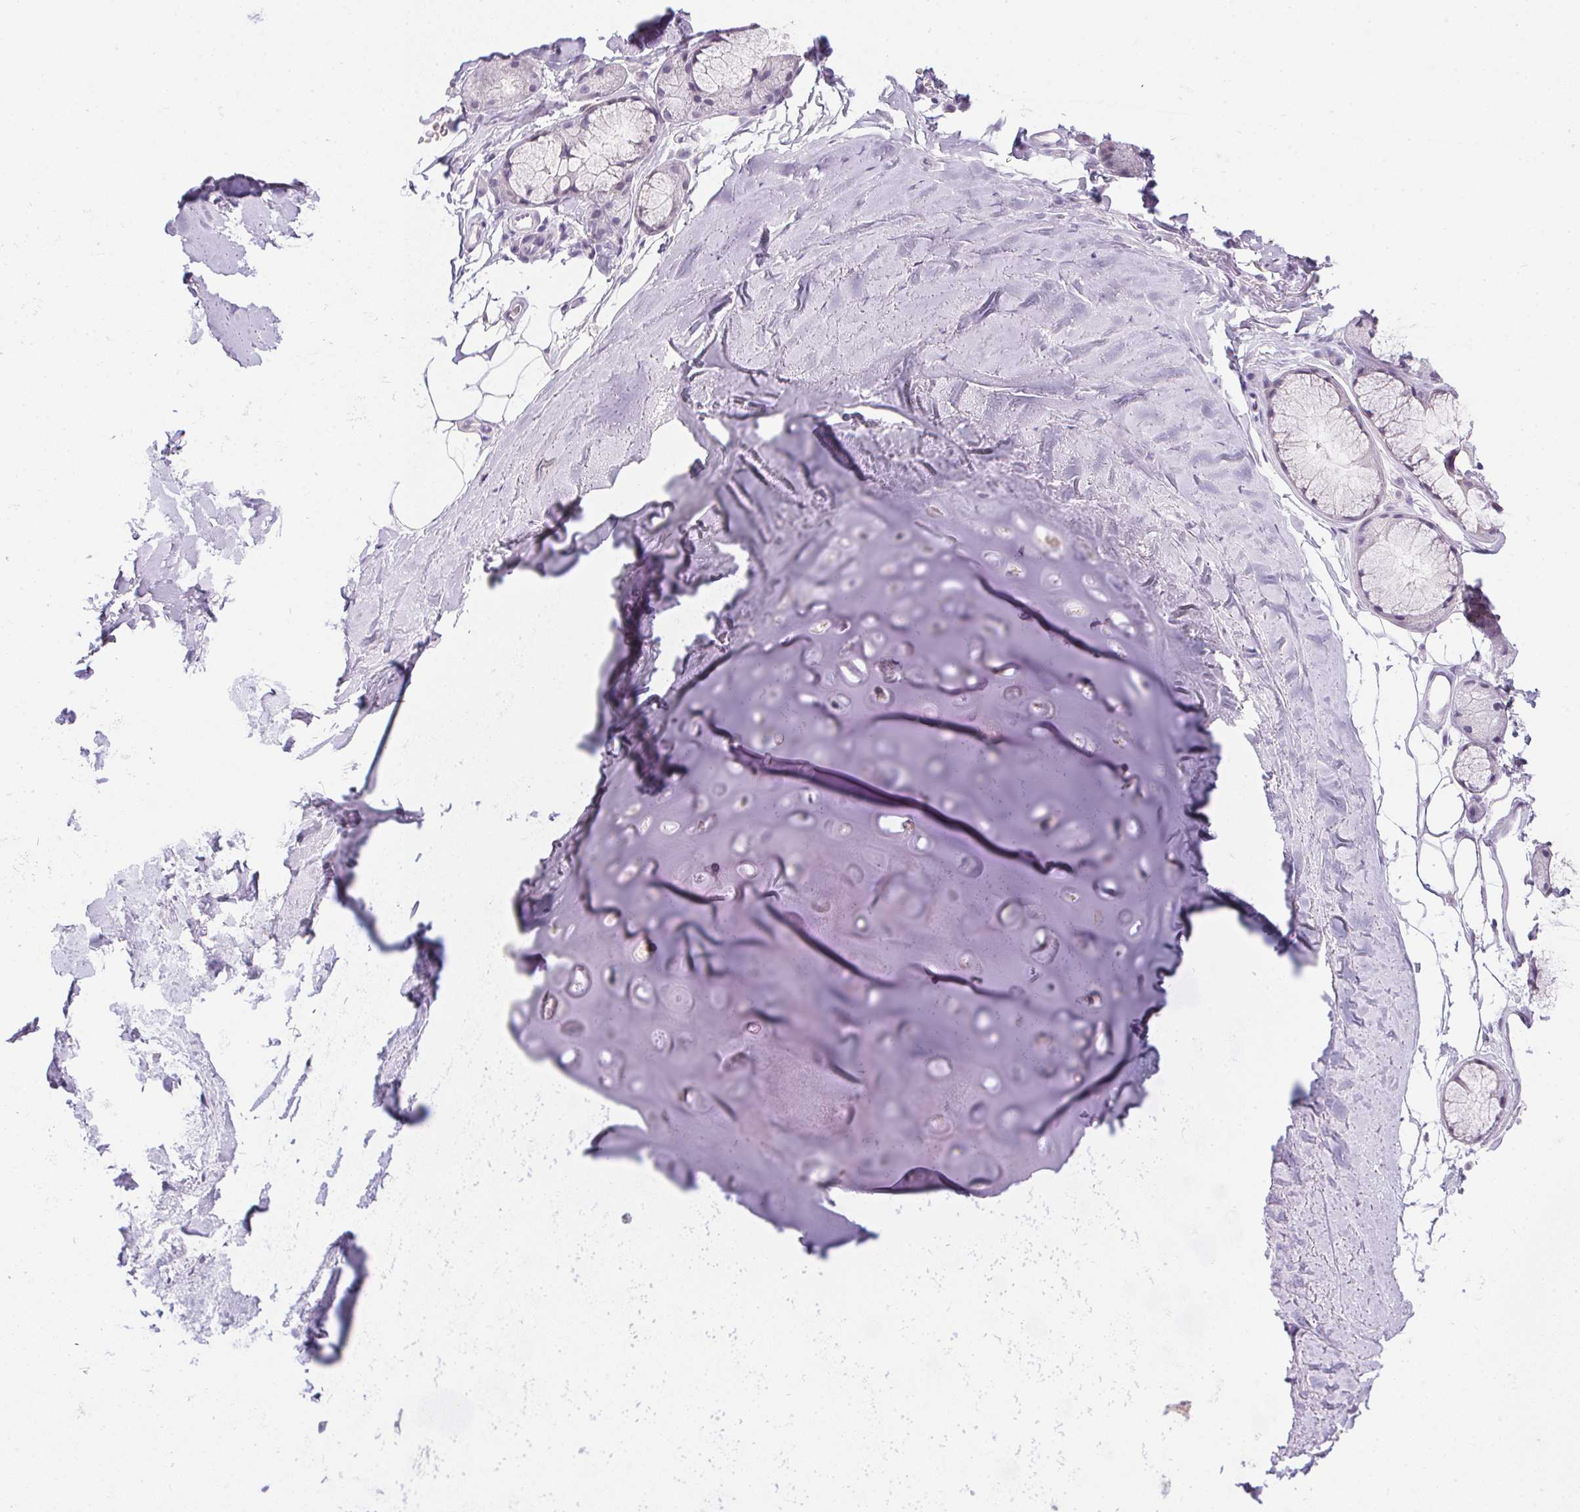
{"staining": {"intensity": "negative", "quantity": "none", "location": "none"}, "tissue": "adipose tissue", "cell_type": "Adipocytes", "image_type": "normal", "snomed": [{"axis": "morphology", "description": "Normal tissue, NOS"}, {"axis": "topography", "description": "Cartilage tissue"}, {"axis": "topography", "description": "Bronchus"}], "caption": "Immunohistochemistry (IHC) micrograph of benign adipose tissue: adipose tissue stained with DAB (3,3'-diaminobenzidine) displays no significant protein expression in adipocytes.", "gene": "PRL", "patient": {"sex": "female", "age": 79}}